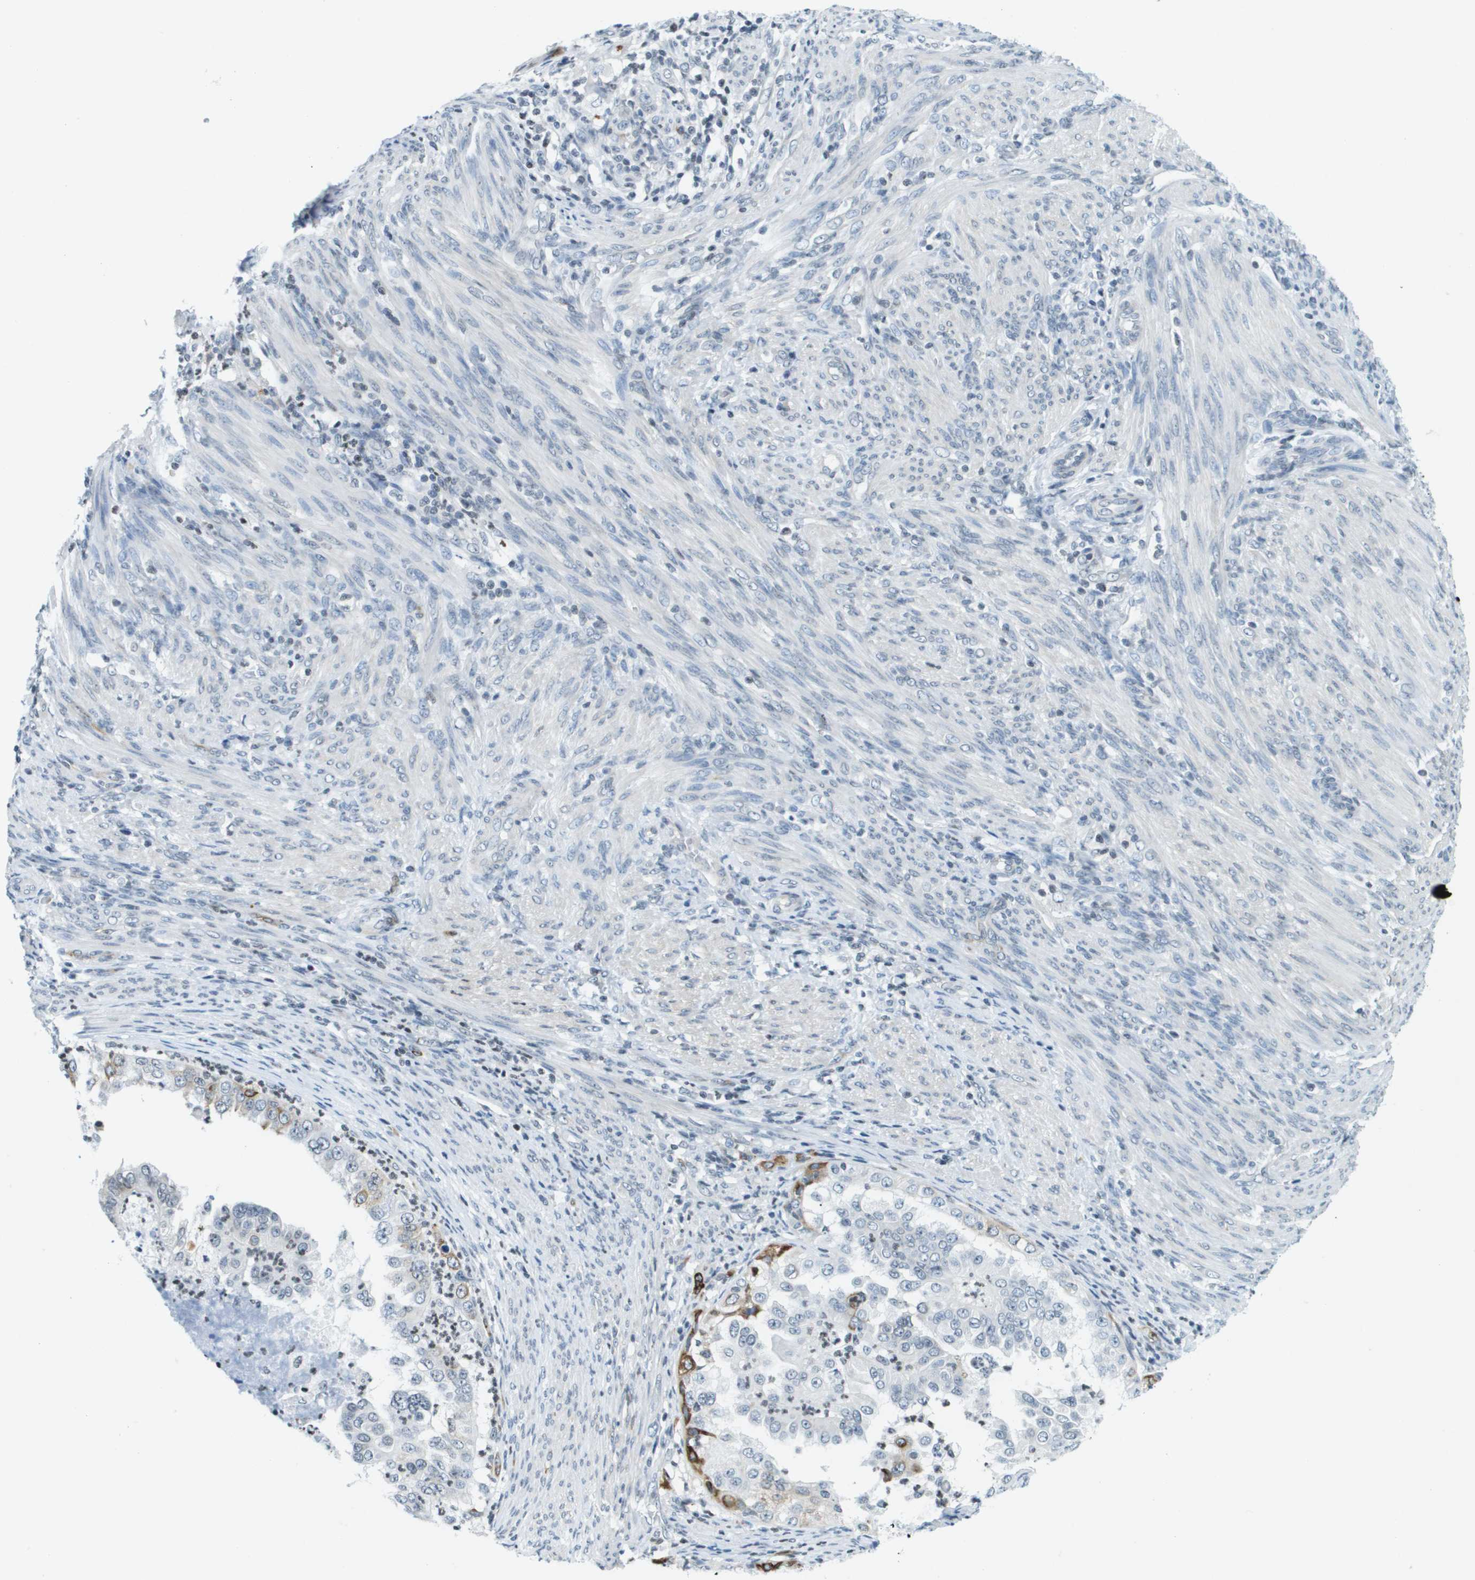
{"staining": {"intensity": "moderate", "quantity": "<25%", "location": "cytoplasmic/membranous"}, "tissue": "endometrial cancer", "cell_type": "Tumor cells", "image_type": "cancer", "snomed": [{"axis": "morphology", "description": "Adenocarcinoma, NOS"}, {"axis": "topography", "description": "Endometrium"}], "caption": "Protein analysis of endometrial adenocarcinoma tissue reveals moderate cytoplasmic/membranous positivity in approximately <25% of tumor cells. (Brightfield microscopy of DAB IHC at high magnification).", "gene": "UVRAG", "patient": {"sex": "female", "age": 85}}